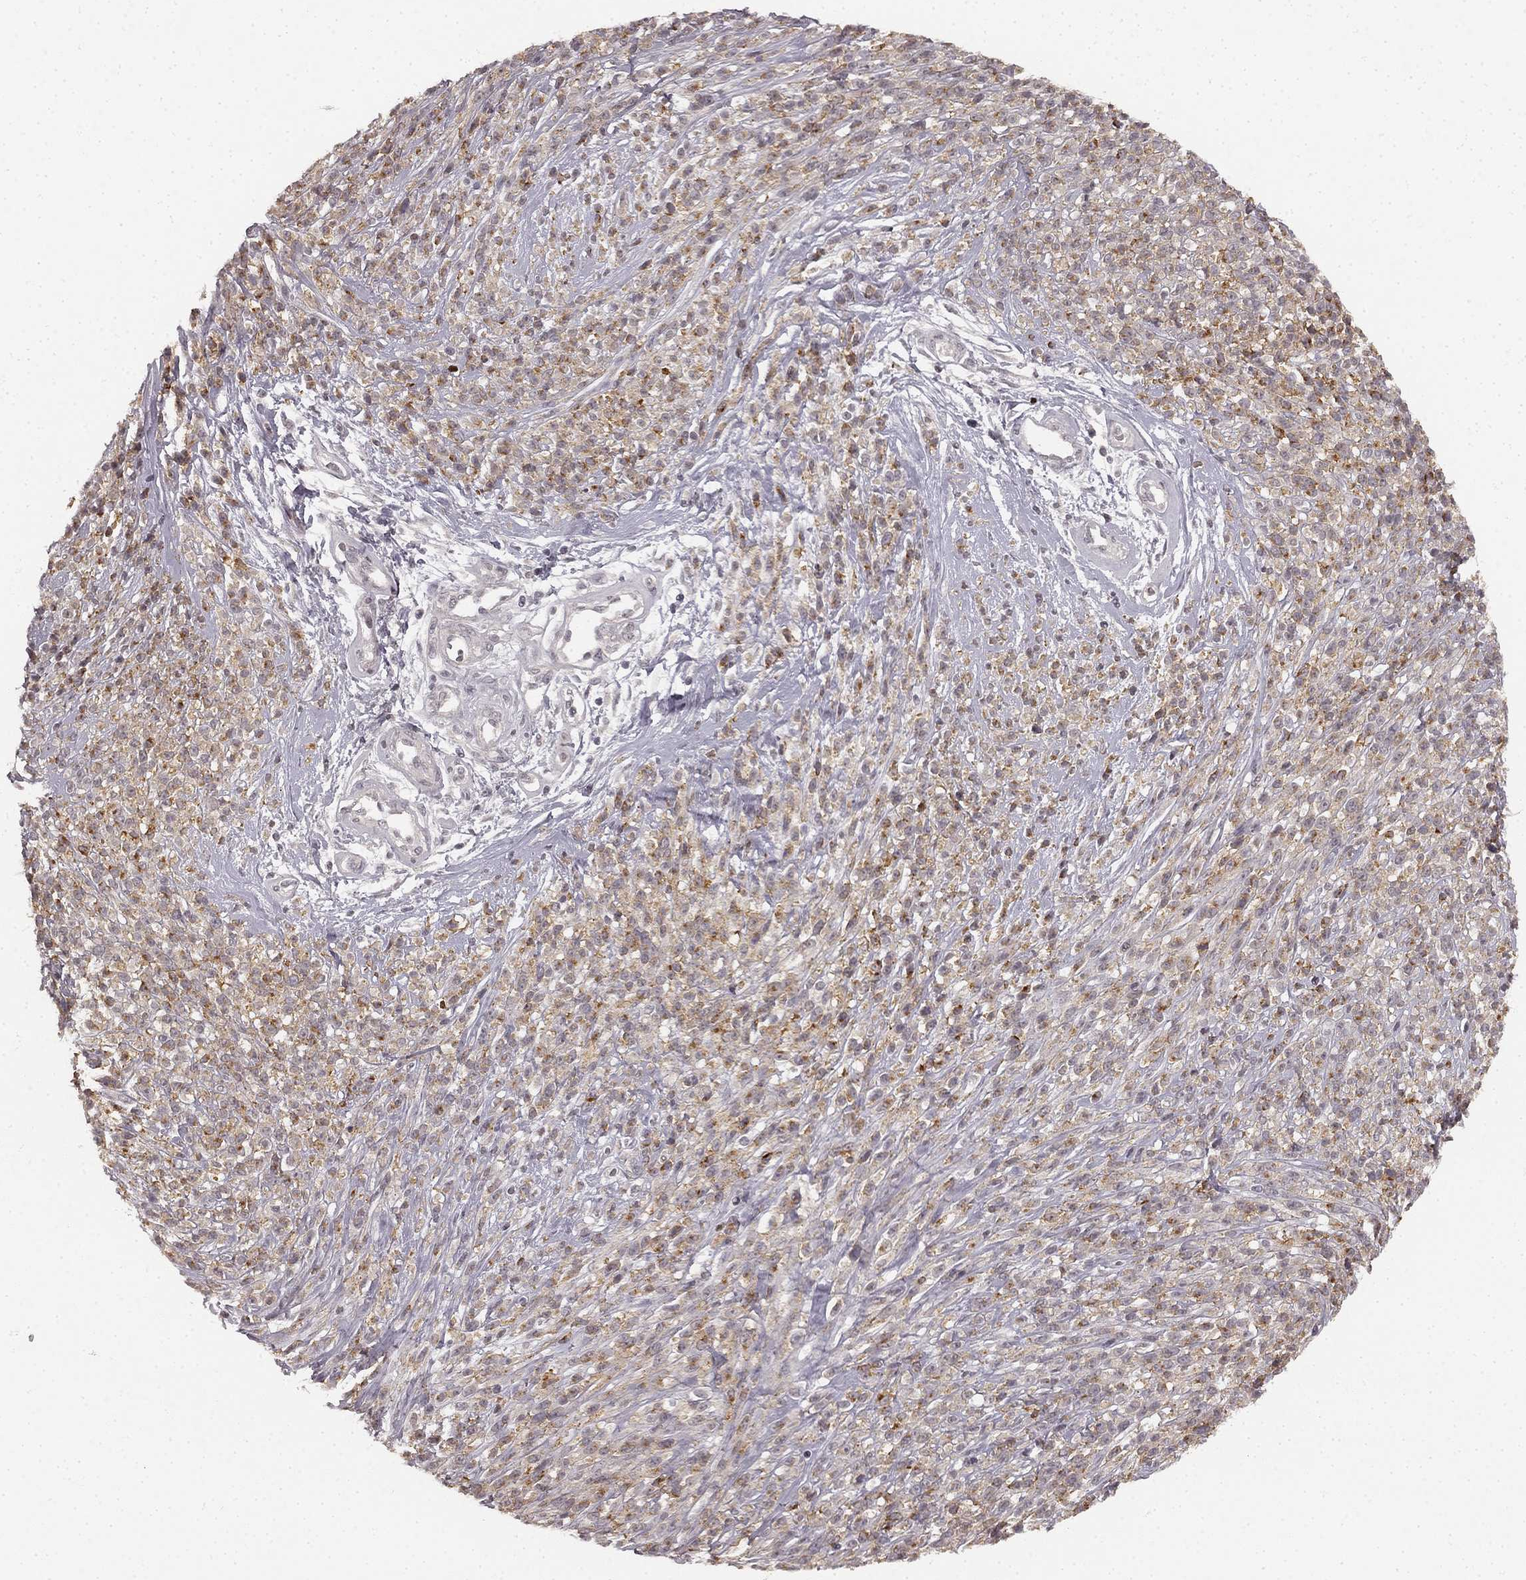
{"staining": {"intensity": "weak", "quantity": ">75%", "location": "cytoplasmic/membranous"}, "tissue": "melanoma", "cell_type": "Tumor cells", "image_type": "cancer", "snomed": [{"axis": "morphology", "description": "Malignant melanoma, NOS"}, {"axis": "topography", "description": "Skin"}, {"axis": "topography", "description": "Skin of trunk"}], "caption": "High-power microscopy captured an immunohistochemistry (IHC) micrograph of malignant melanoma, revealing weak cytoplasmic/membranous expression in approximately >75% of tumor cells.", "gene": "HCN4", "patient": {"sex": "male", "age": 74}}